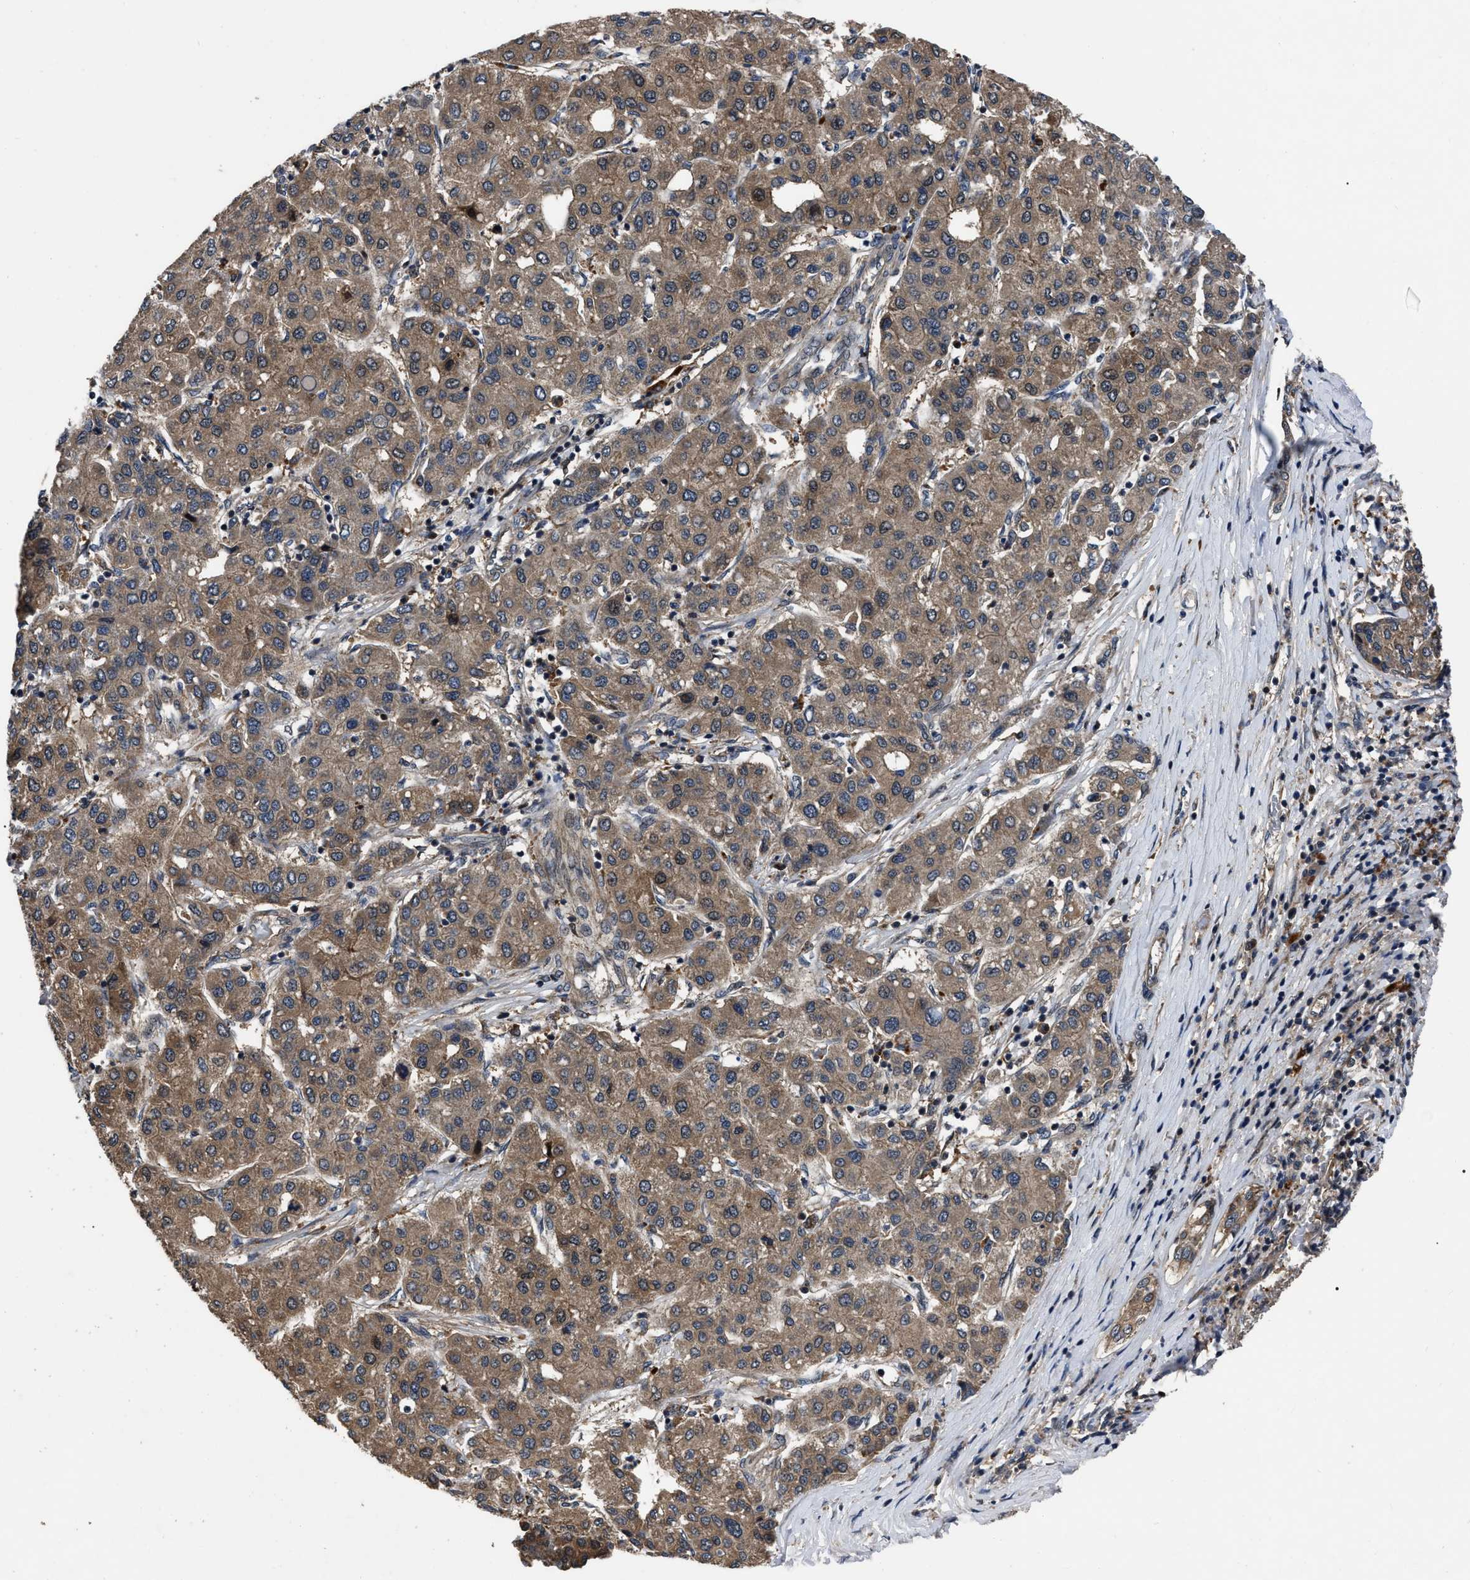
{"staining": {"intensity": "moderate", "quantity": ">75%", "location": "cytoplasmic/membranous"}, "tissue": "liver cancer", "cell_type": "Tumor cells", "image_type": "cancer", "snomed": [{"axis": "morphology", "description": "Carcinoma, Hepatocellular, NOS"}, {"axis": "topography", "description": "Liver"}], "caption": "Moderate cytoplasmic/membranous staining is seen in approximately >75% of tumor cells in hepatocellular carcinoma (liver). Nuclei are stained in blue.", "gene": "PPWD1", "patient": {"sex": "male", "age": 65}}